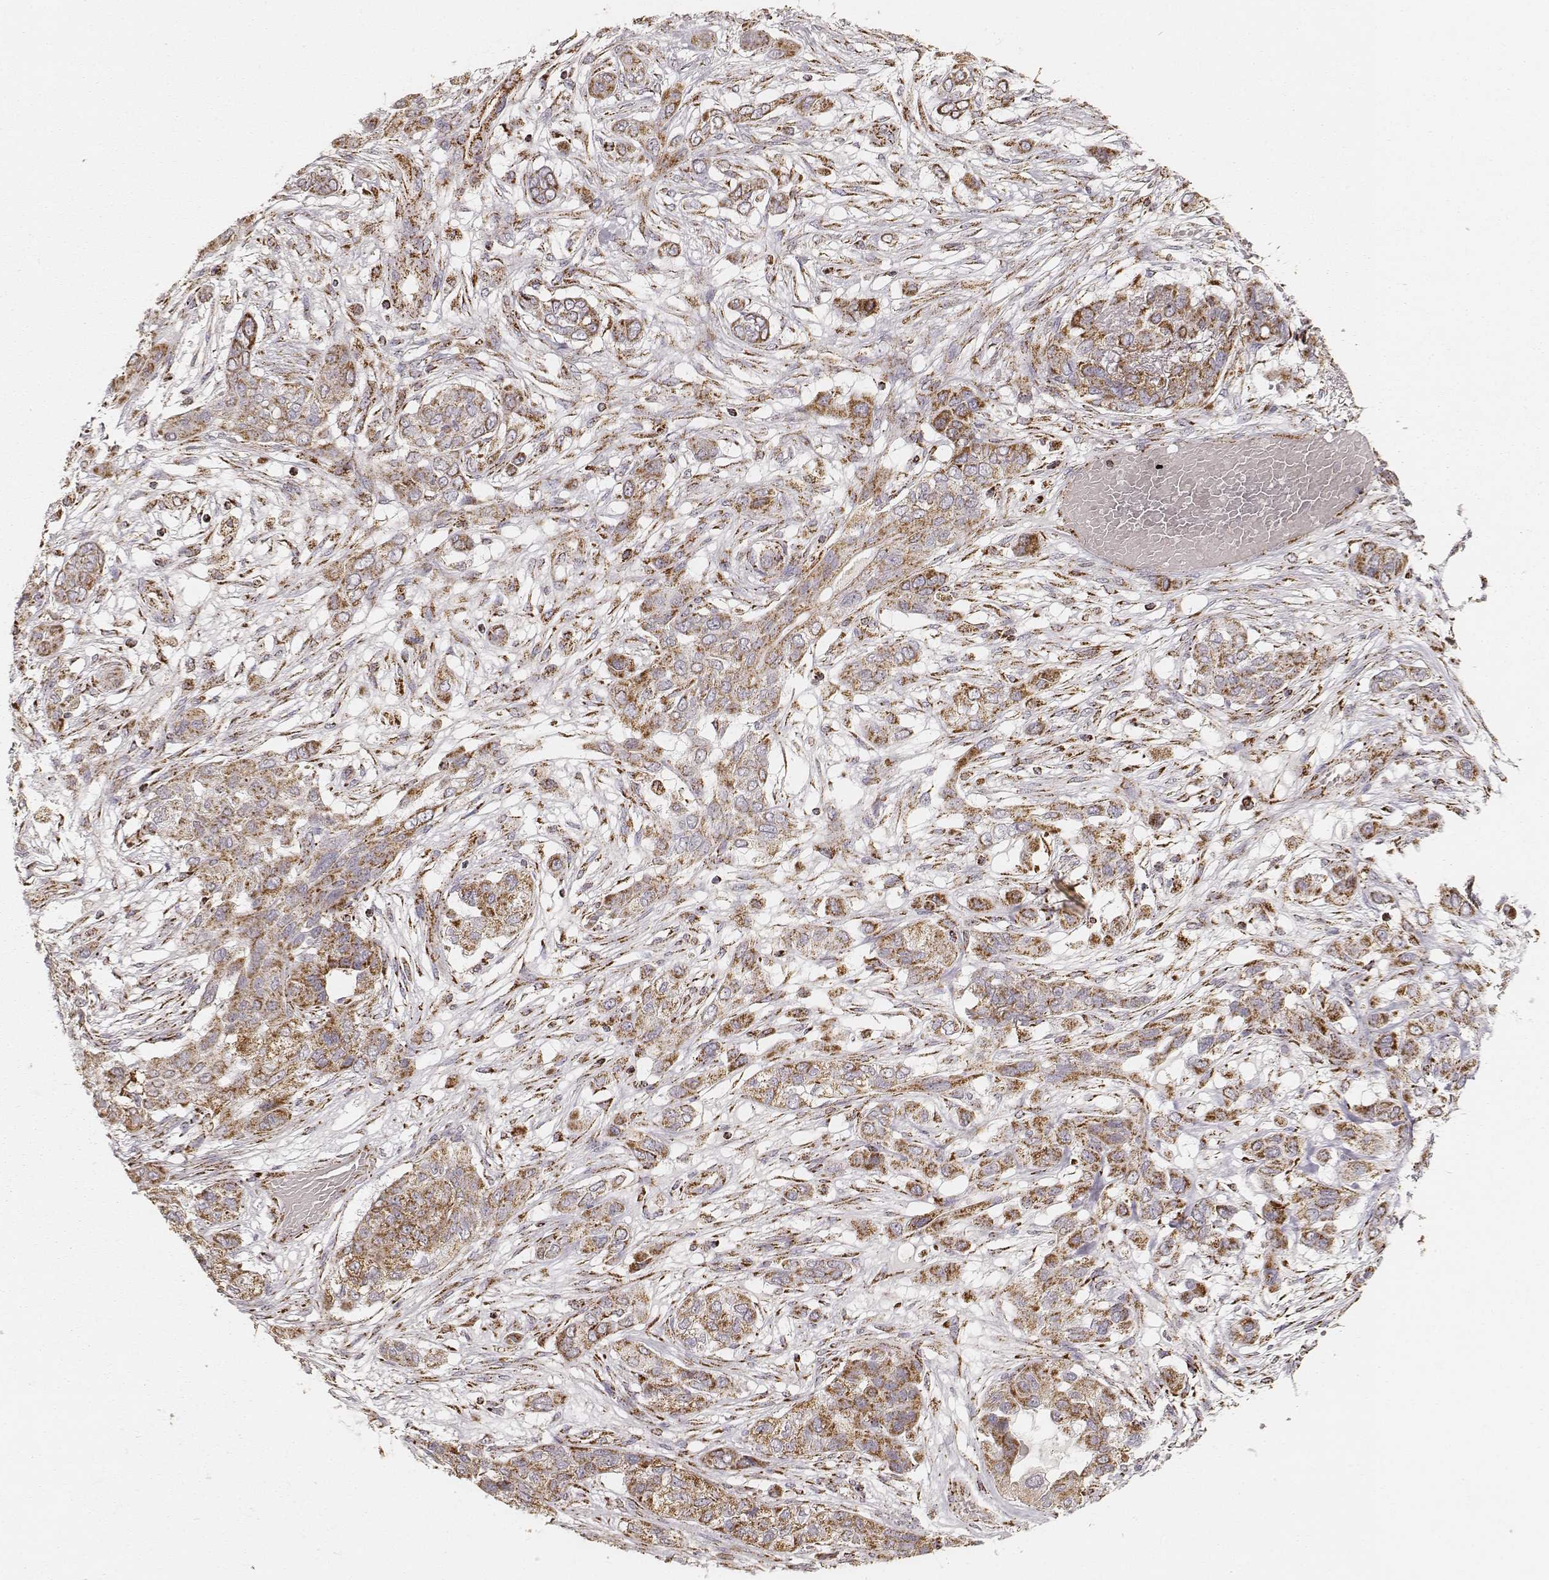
{"staining": {"intensity": "moderate", "quantity": ">75%", "location": "cytoplasmic/membranous"}, "tissue": "lung cancer", "cell_type": "Tumor cells", "image_type": "cancer", "snomed": [{"axis": "morphology", "description": "Squamous cell carcinoma, NOS"}, {"axis": "topography", "description": "Lung"}], "caption": "Immunohistochemical staining of lung cancer (squamous cell carcinoma) demonstrates moderate cytoplasmic/membranous protein positivity in about >75% of tumor cells. (IHC, brightfield microscopy, high magnification).", "gene": "CS", "patient": {"sex": "female", "age": 70}}